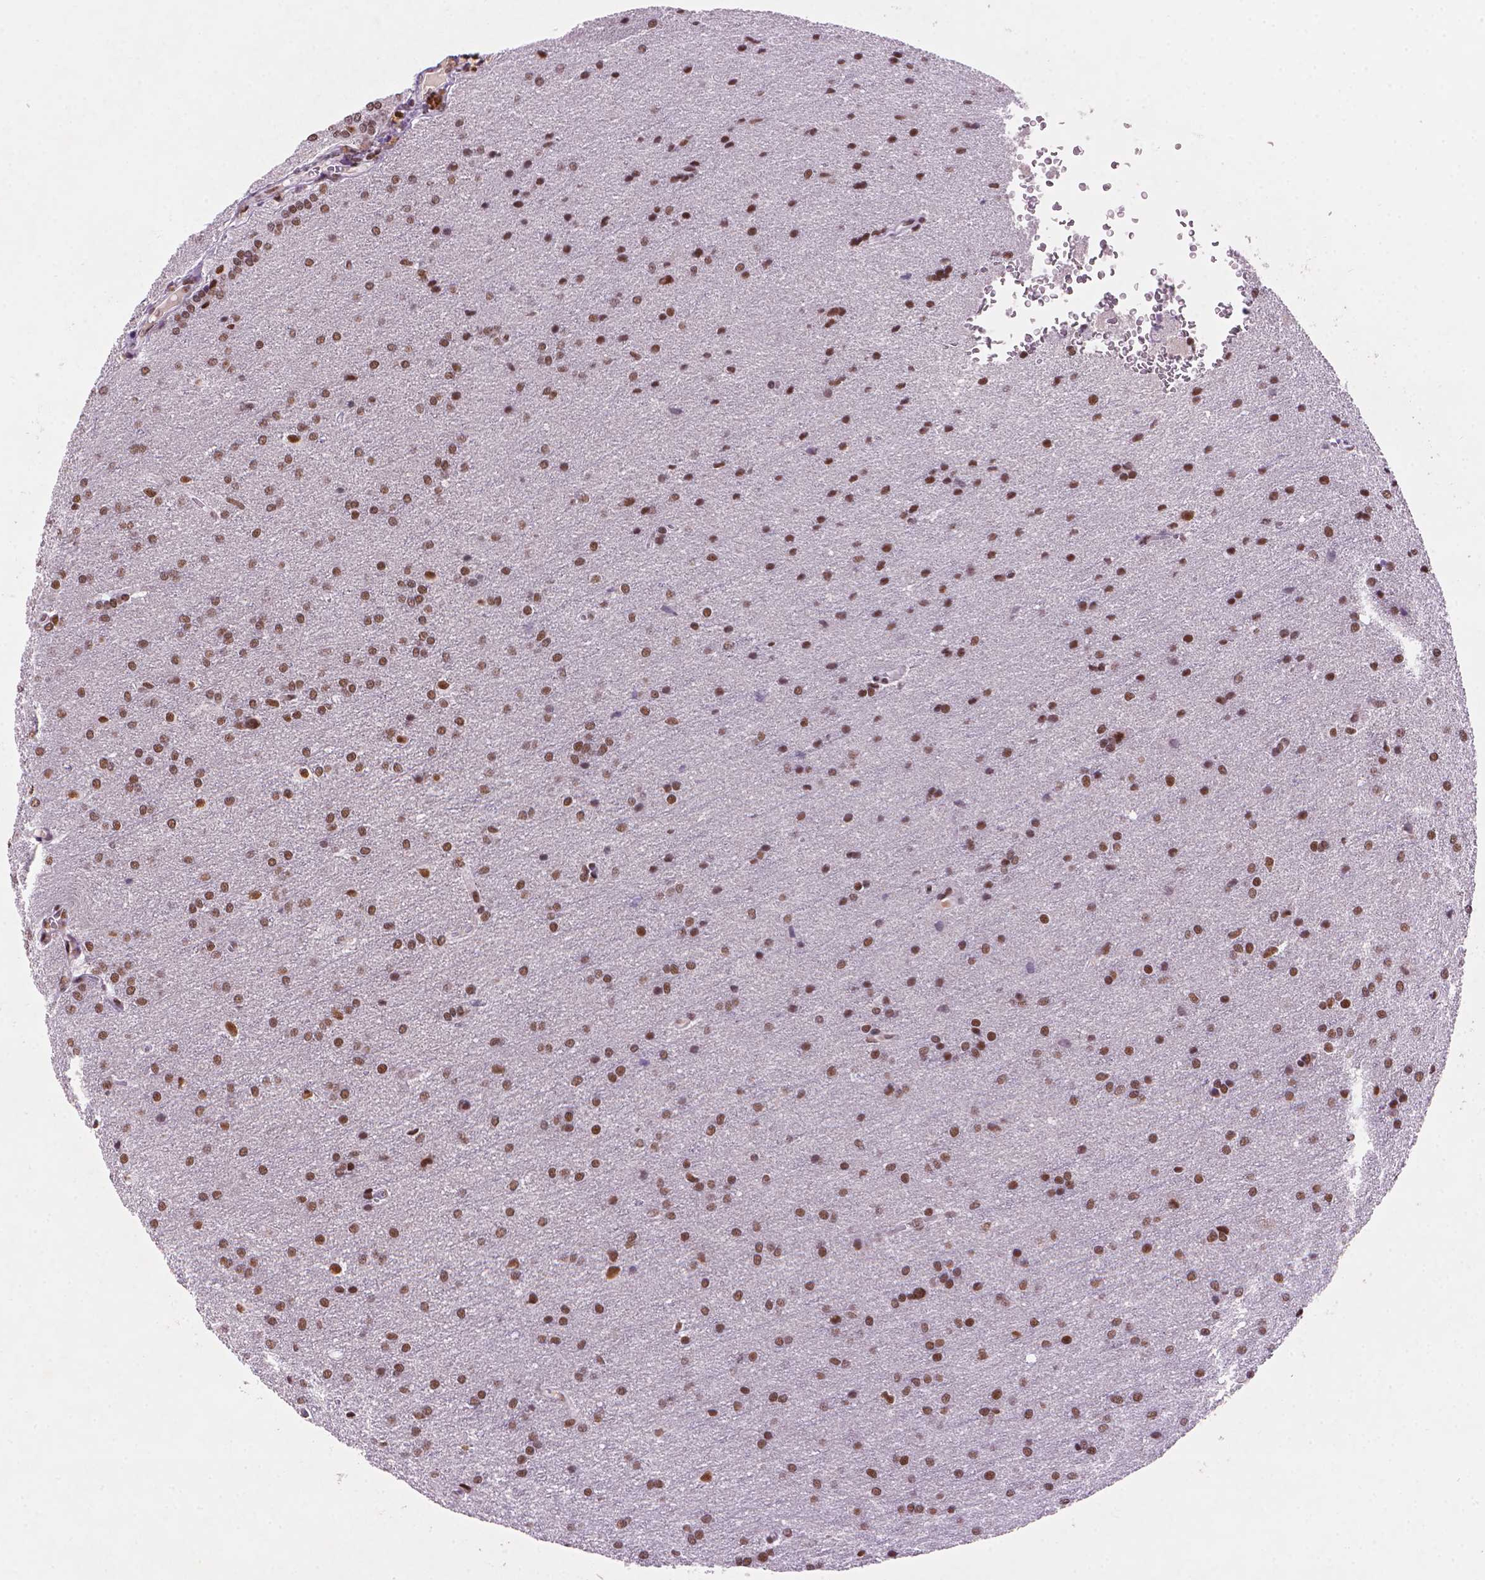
{"staining": {"intensity": "moderate", "quantity": ">75%", "location": "nuclear"}, "tissue": "glioma", "cell_type": "Tumor cells", "image_type": "cancer", "snomed": [{"axis": "morphology", "description": "Glioma, malignant, Low grade"}, {"axis": "topography", "description": "Brain"}], "caption": "Immunohistochemical staining of human glioma exhibits medium levels of moderate nuclear protein staining in approximately >75% of tumor cells.", "gene": "RPA4", "patient": {"sex": "female", "age": 32}}